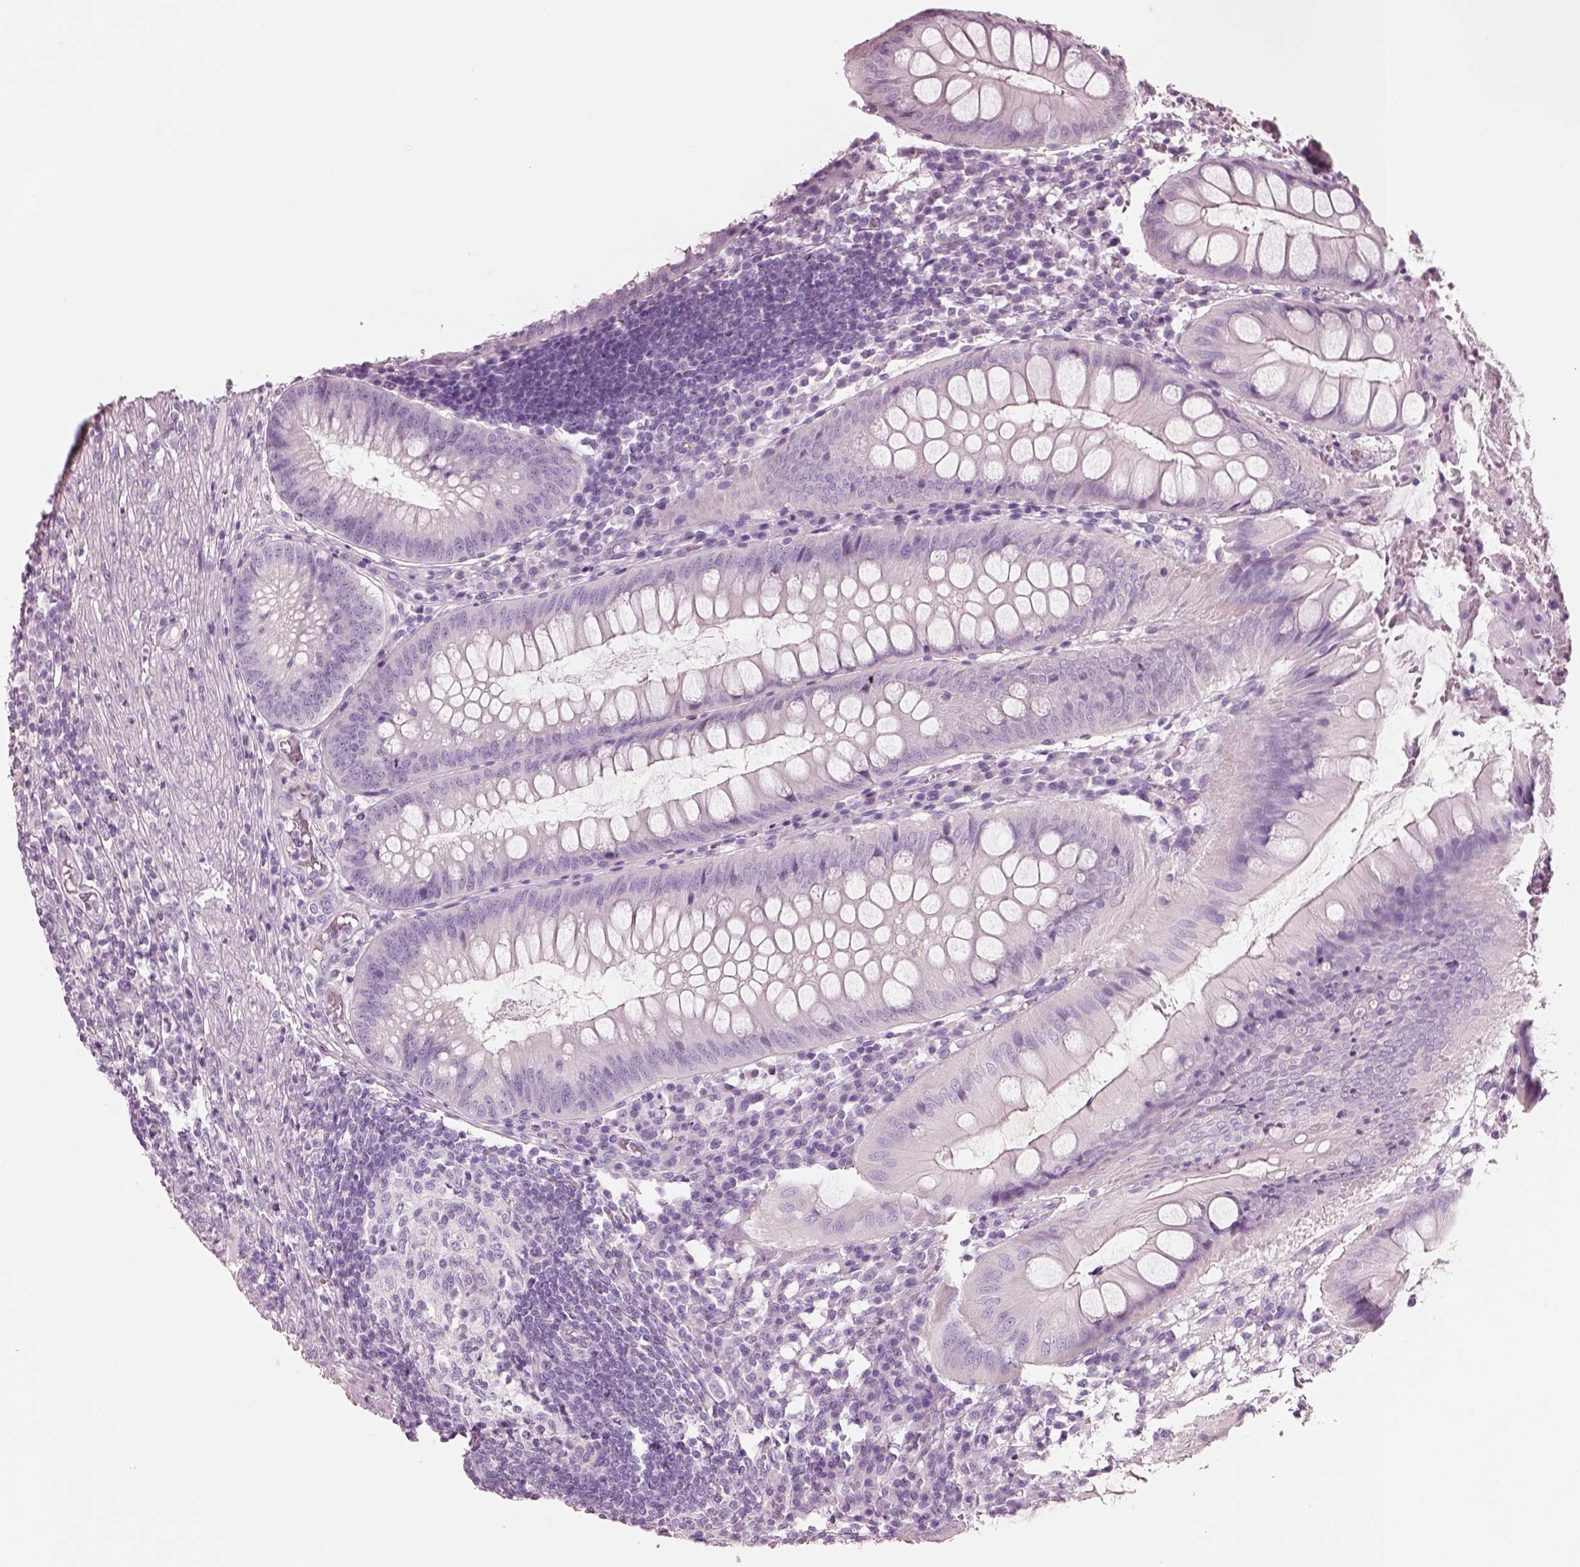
{"staining": {"intensity": "negative", "quantity": "none", "location": "none"}, "tissue": "appendix", "cell_type": "Glandular cells", "image_type": "normal", "snomed": [{"axis": "morphology", "description": "Normal tissue, NOS"}, {"axis": "morphology", "description": "Inflammation, NOS"}, {"axis": "topography", "description": "Appendix"}], "caption": "This is an IHC image of normal human appendix. There is no positivity in glandular cells.", "gene": "PNOC", "patient": {"sex": "male", "age": 16}}